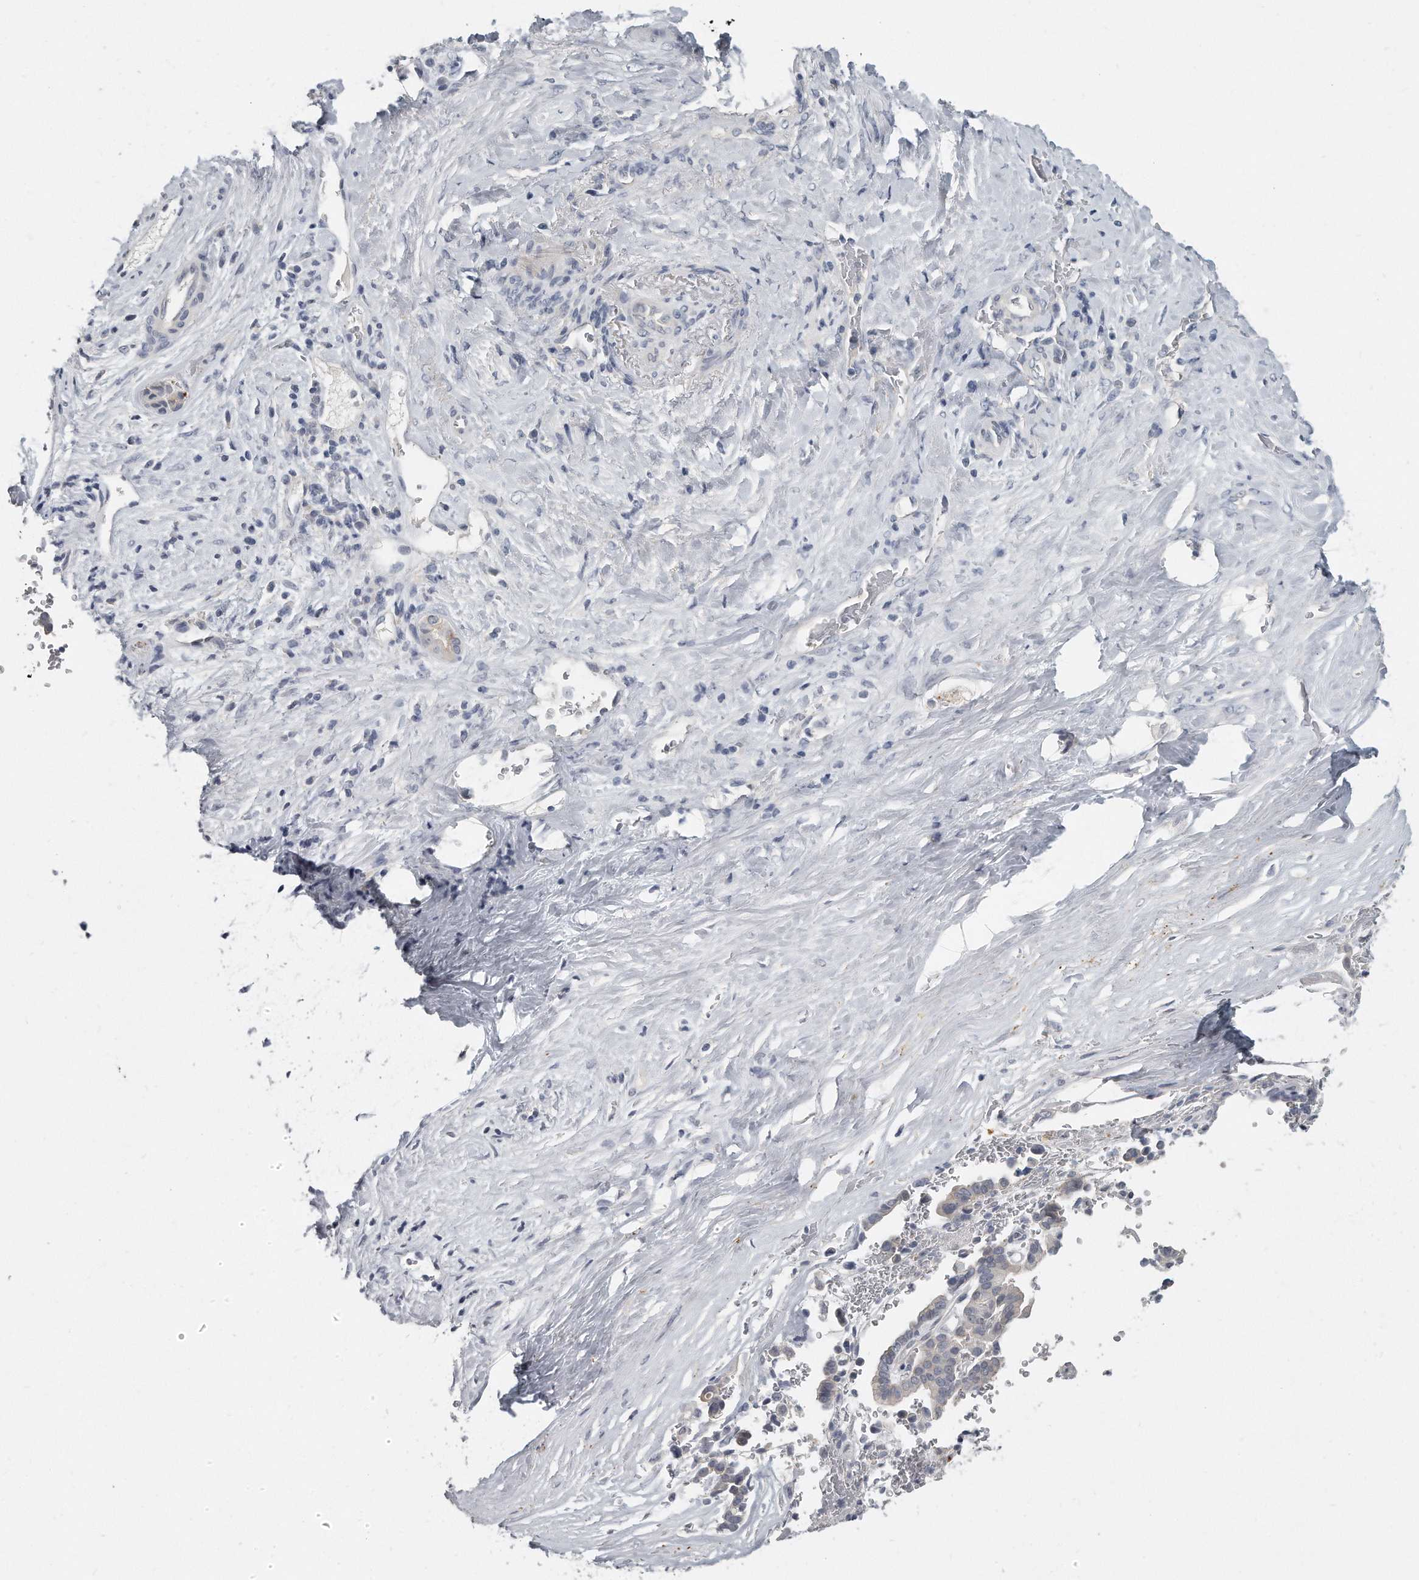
{"staining": {"intensity": "negative", "quantity": "none", "location": "none"}, "tissue": "liver cancer", "cell_type": "Tumor cells", "image_type": "cancer", "snomed": [{"axis": "morphology", "description": "Cholangiocarcinoma"}, {"axis": "topography", "description": "Liver"}], "caption": "An immunohistochemistry image of liver cholangiocarcinoma is shown. There is no staining in tumor cells of liver cholangiocarcinoma.", "gene": "KLHL7", "patient": {"sex": "female", "age": 75}}